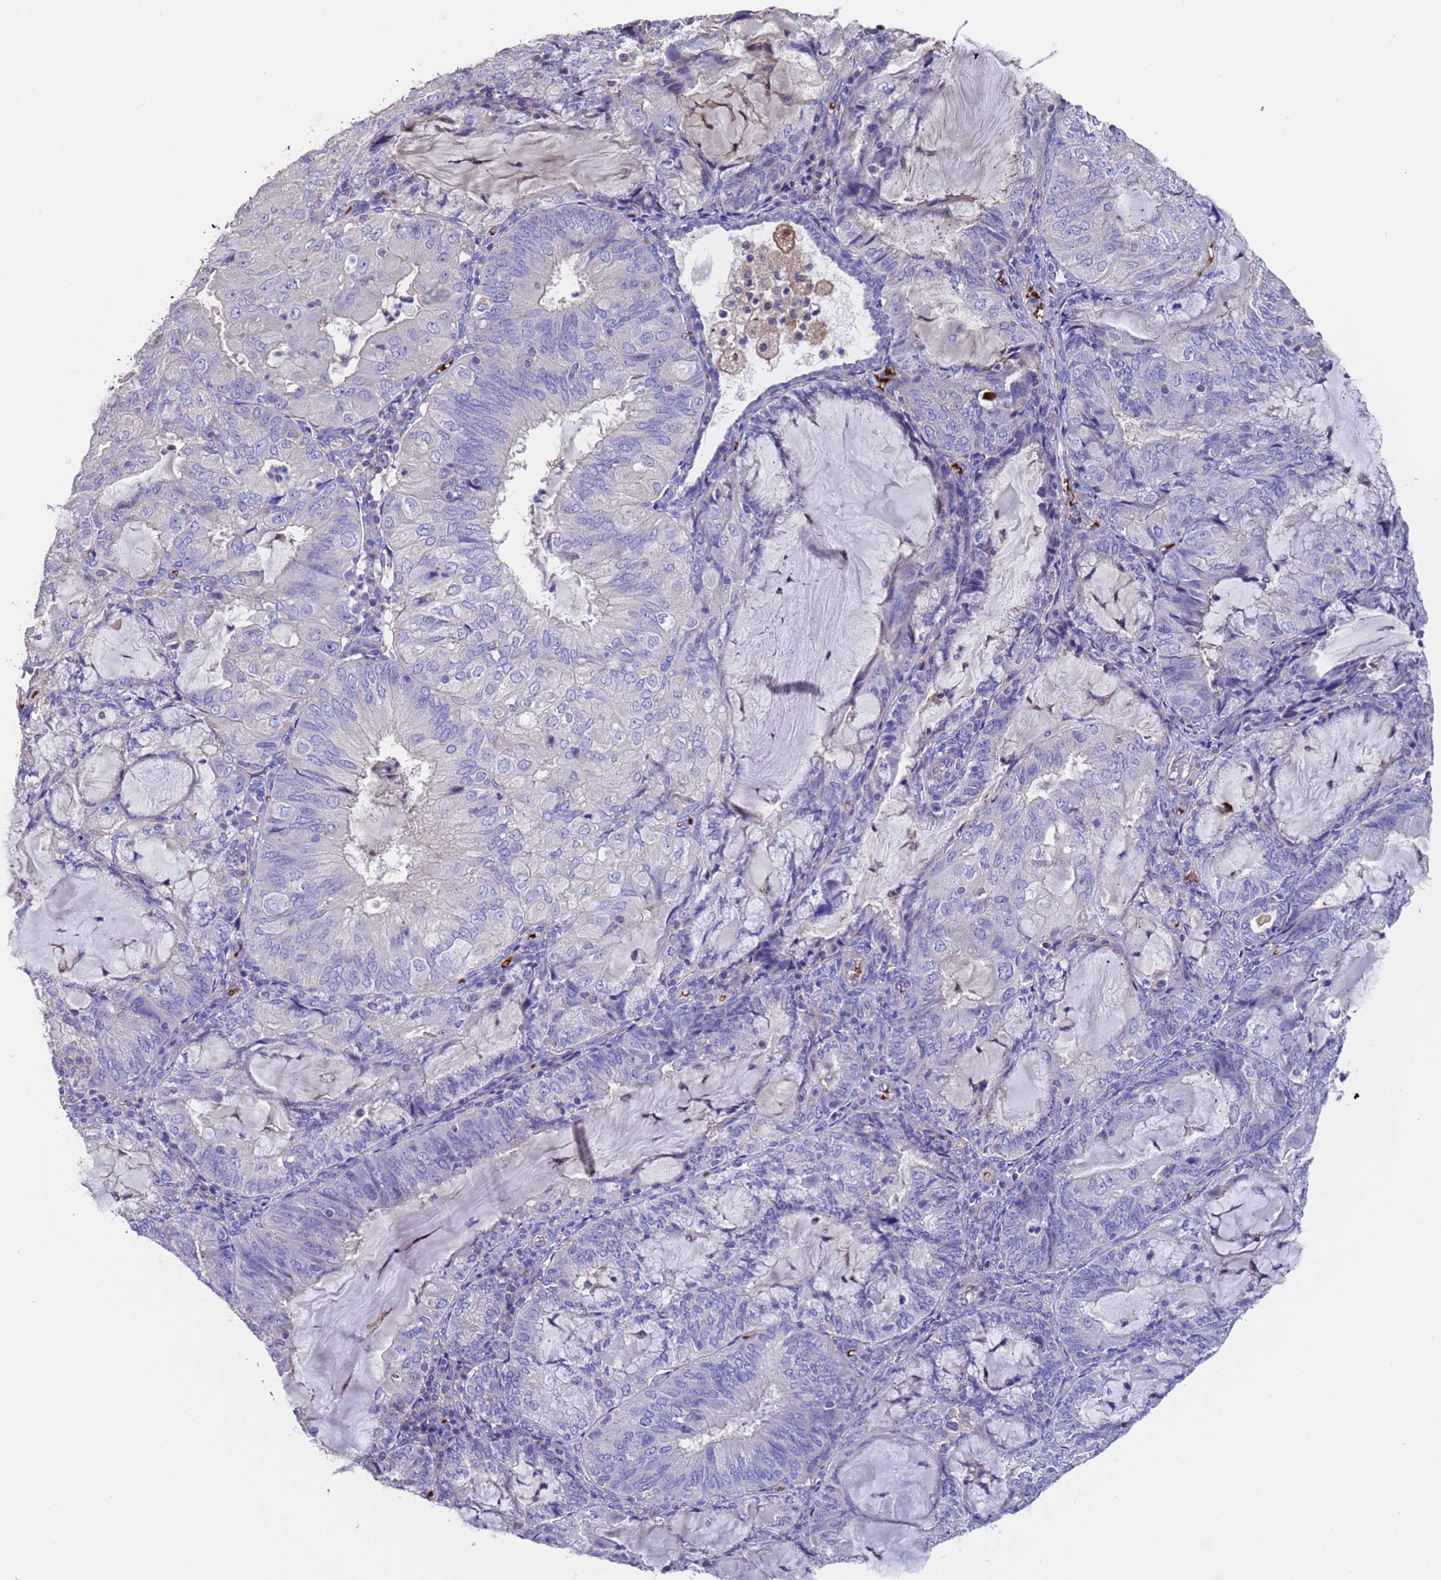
{"staining": {"intensity": "negative", "quantity": "none", "location": "none"}, "tissue": "endometrial cancer", "cell_type": "Tumor cells", "image_type": "cancer", "snomed": [{"axis": "morphology", "description": "Adenocarcinoma, NOS"}, {"axis": "topography", "description": "Endometrium"}], "caption": "Immunohistochemistry (IHC) micrograph of adenocarcinoma (endometrial) stained for a protein (brown), which displays no expression in tumor cells. The staining is performed using DAB brown chromogen with nuclei counter-stained in using hematoxylin.", "gene": "ELP6", "patient": {"sex": "female", "age": 81}}